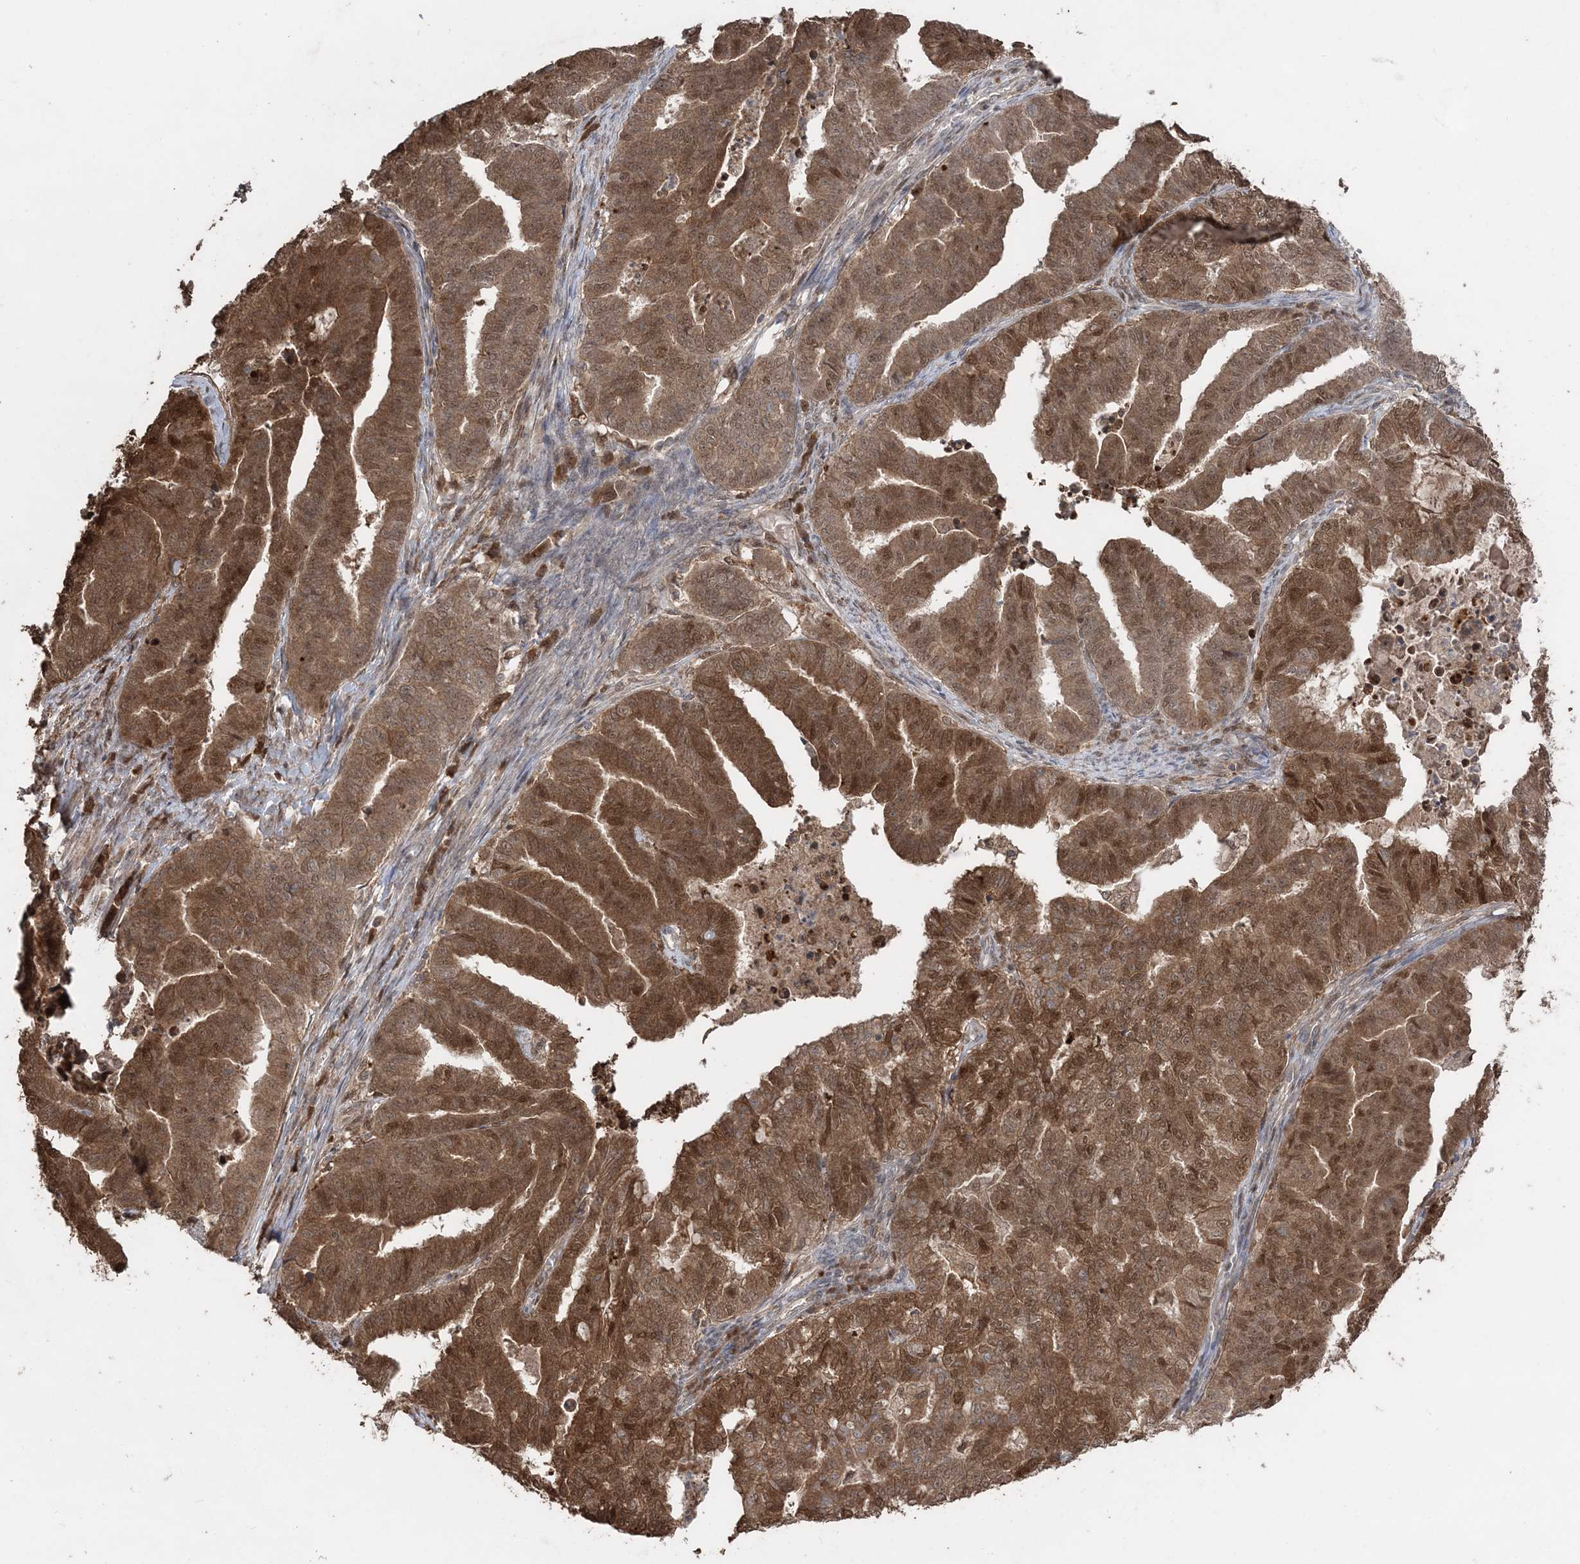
{"staining": {"intensity": "moderate", "quantity": ">75%", "location": "cytoplasmic/membranous,nuclear"}, "tissue": "endometrial cancer", "cell_type": "Tumor cells", "image_type": "cancer", "snomed": [{"axis": "morphology", "description": "Adenocarcinoma, NOS"}, {"axis": "topography", "description": "Endometrium"}], "caption": "Human endometrial cancer stained with a protein marker demonstrates moderate staining in tumor cells.", "gene": "SLU7", "patient": {"sex": "female", "age": 79}}